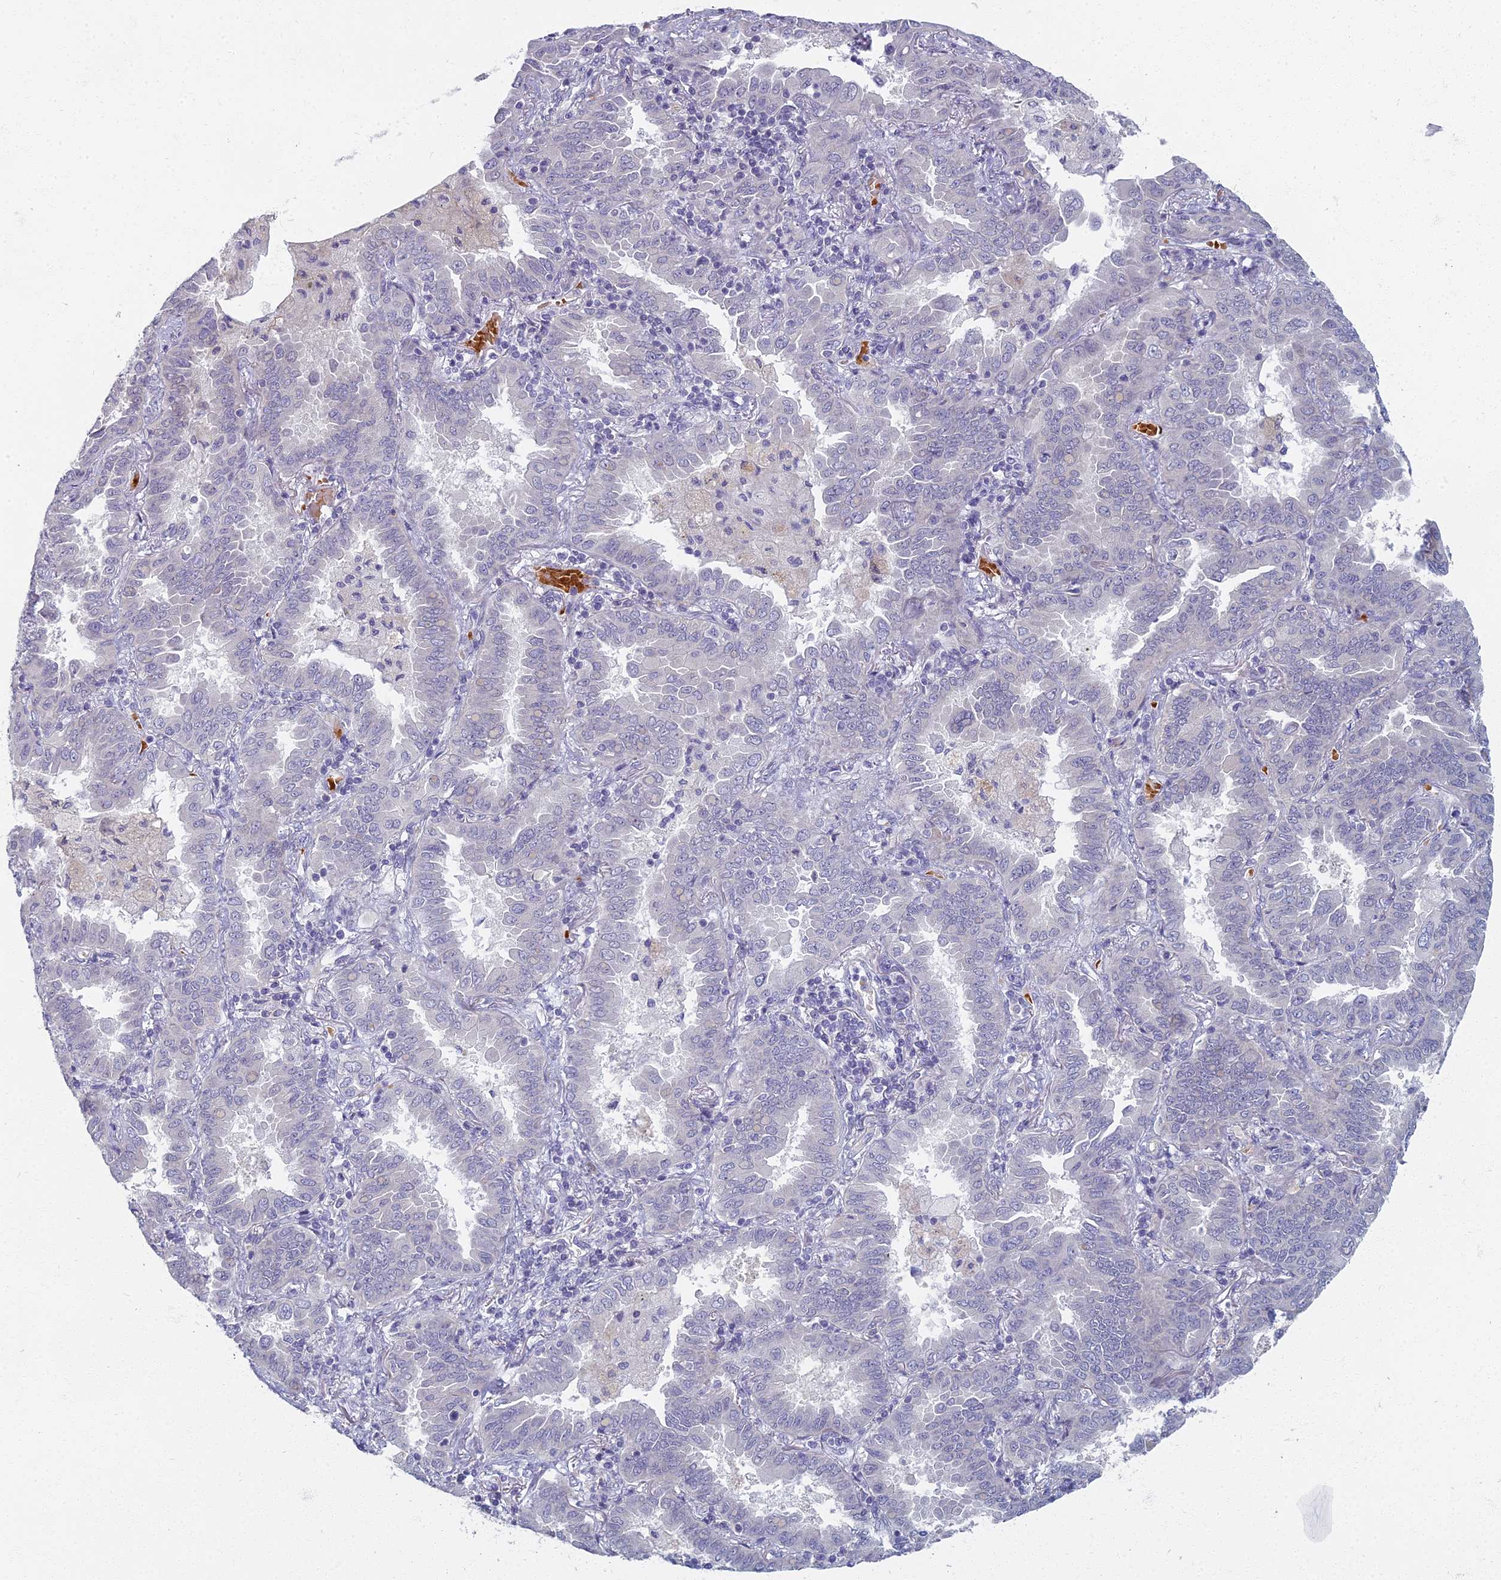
{"staining": {"intensity": "negative", "quantity": "none", "location": "none"}, "tissue": "lung cancer", "cell_type": "Tumor cells", "image_type": "cancer", "snomed": [{"axis": "morphology", "description": "Adenocarcinoma, NOS"}, {"axis": "topography", "description": "Lung"}], "caption": "A high-resolution image shows immunohistochemistry (IHC) staining of lung cancer, which shows no significant staining in tumor cells.", "gene": "ARL15", "patient": {"sex": "male", "age": 64}}